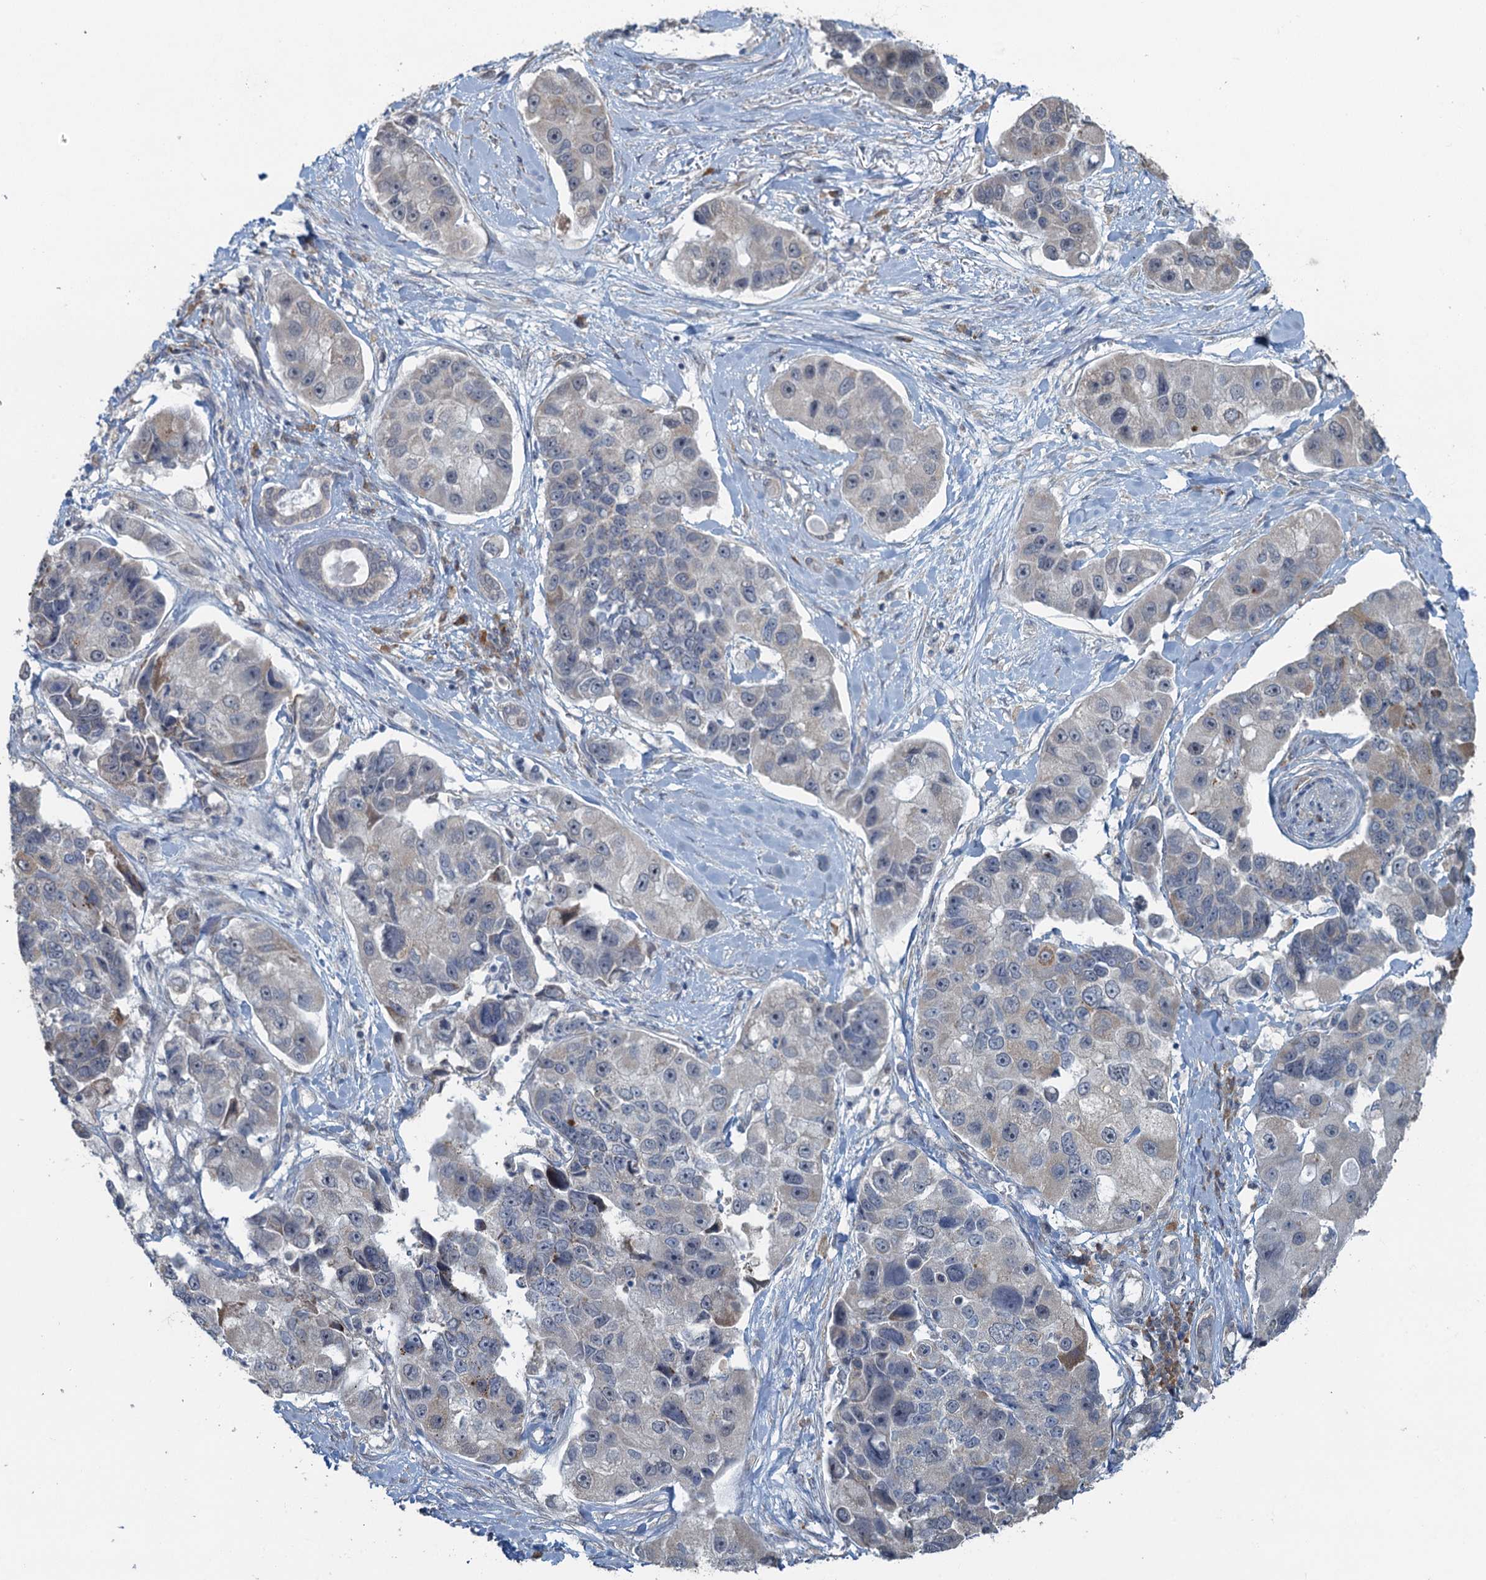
{"staining": {"intensity": "negative", "quantity": "none", "location": "none"}, "tissue": "lung cancer", "cell_type": "Tumor cells", "image_type": "cancer", "snomed": [{"axis": "morphology", "description": "Adenocarcinoma, NOS"}, {"axis": "topography", "description": "Lung"}], "caption": "This is a histopathology image of IHC staining of lung cancer (adenocarcinoma), which shows no positivity in tumor cells.", "gene": "TEX35", "patient": {"sex": "female", "age": 54}}